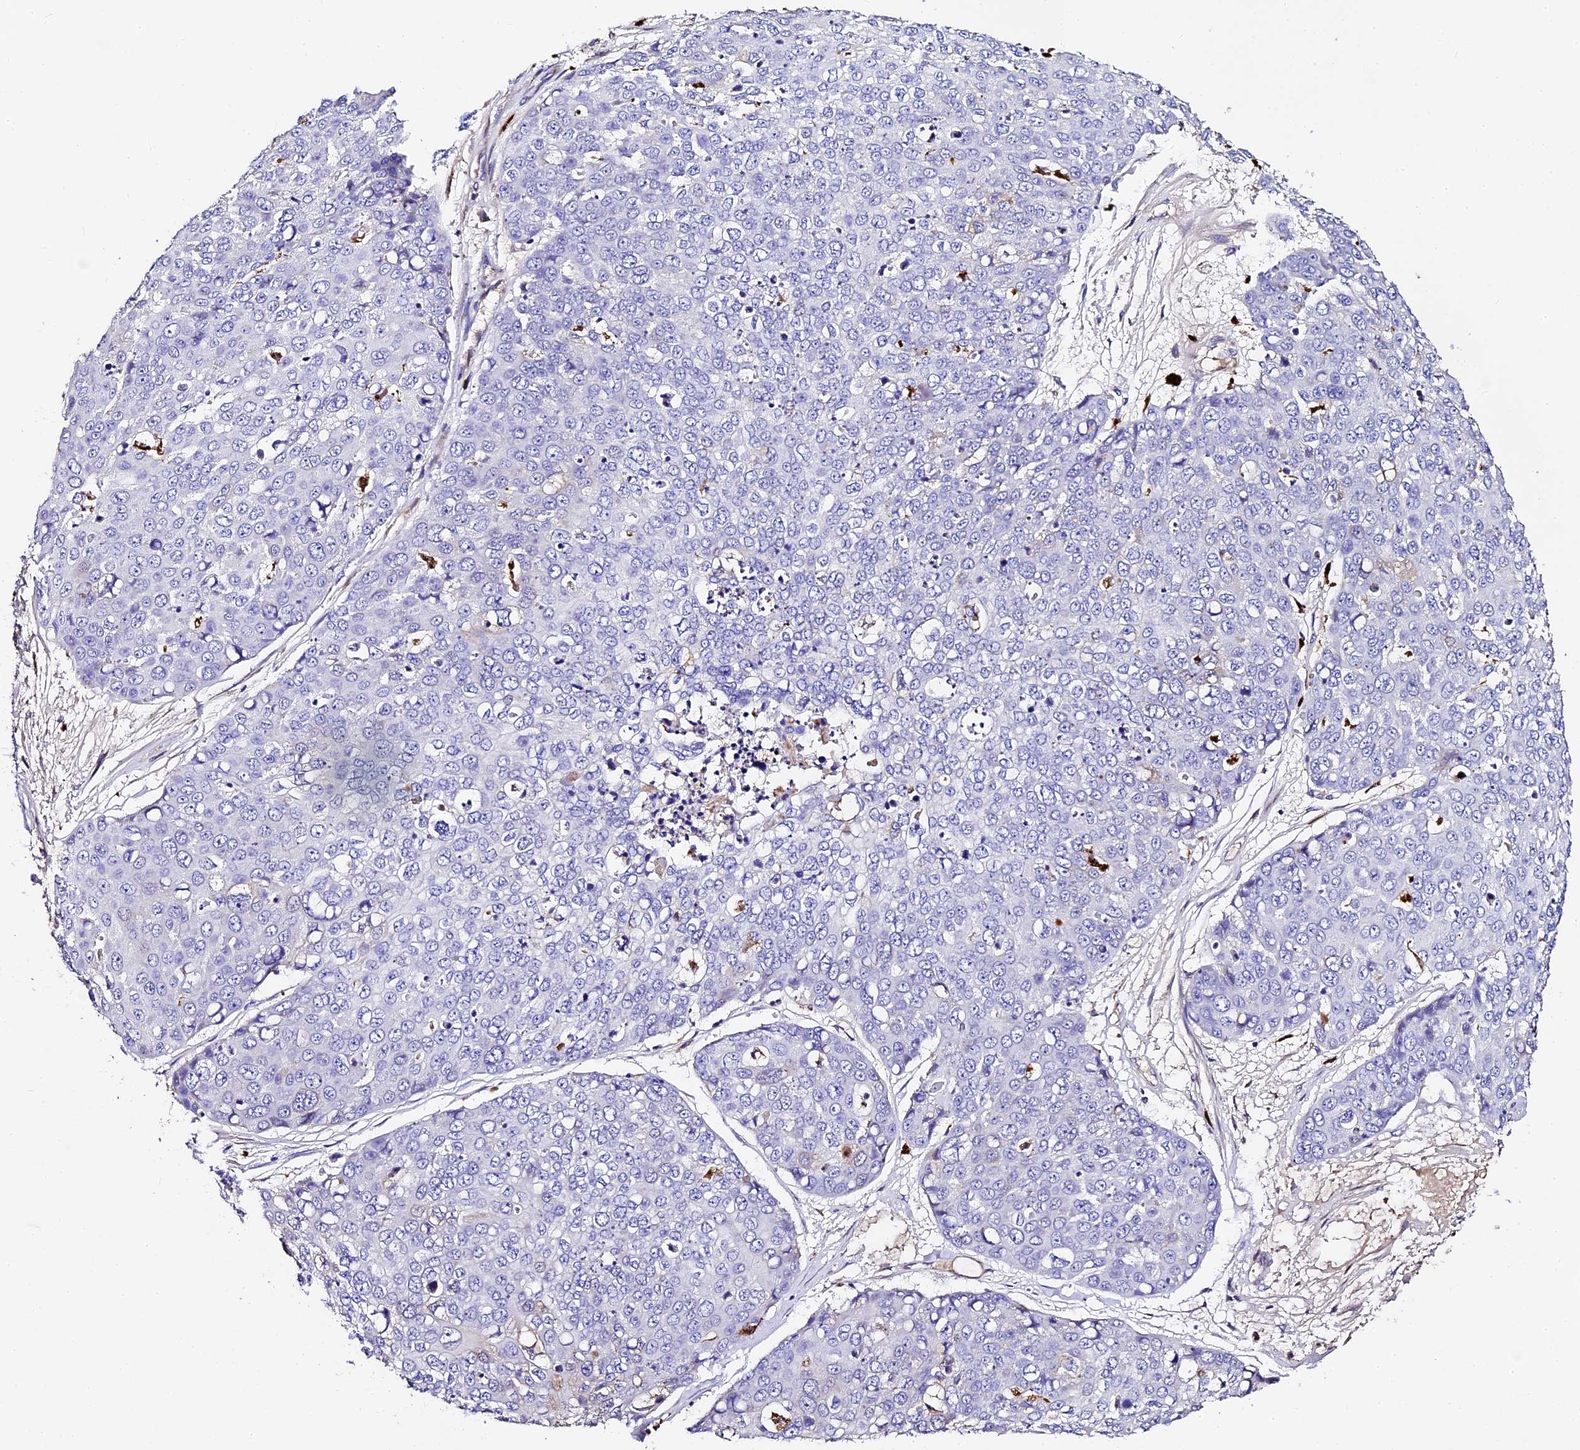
{"staining": {"intensity": "negative", "quantity": "none", "location": "none"}, "tissue": "skin cancer", "cell_type": "Tumor cells", "image_type": "cancer", "snomed": [{"axis": "morphology", "description": "Squamous cell carcinoma, NOS"}, {"axis": "topography", "description": "Skin"}], "caption": "This is a micrograph of IHC staining of skin squamous cell carcinoma, which shows no expression in tumor cells.", "gene": "FREM3", "patient": {"sex": "female", "age": 44}}